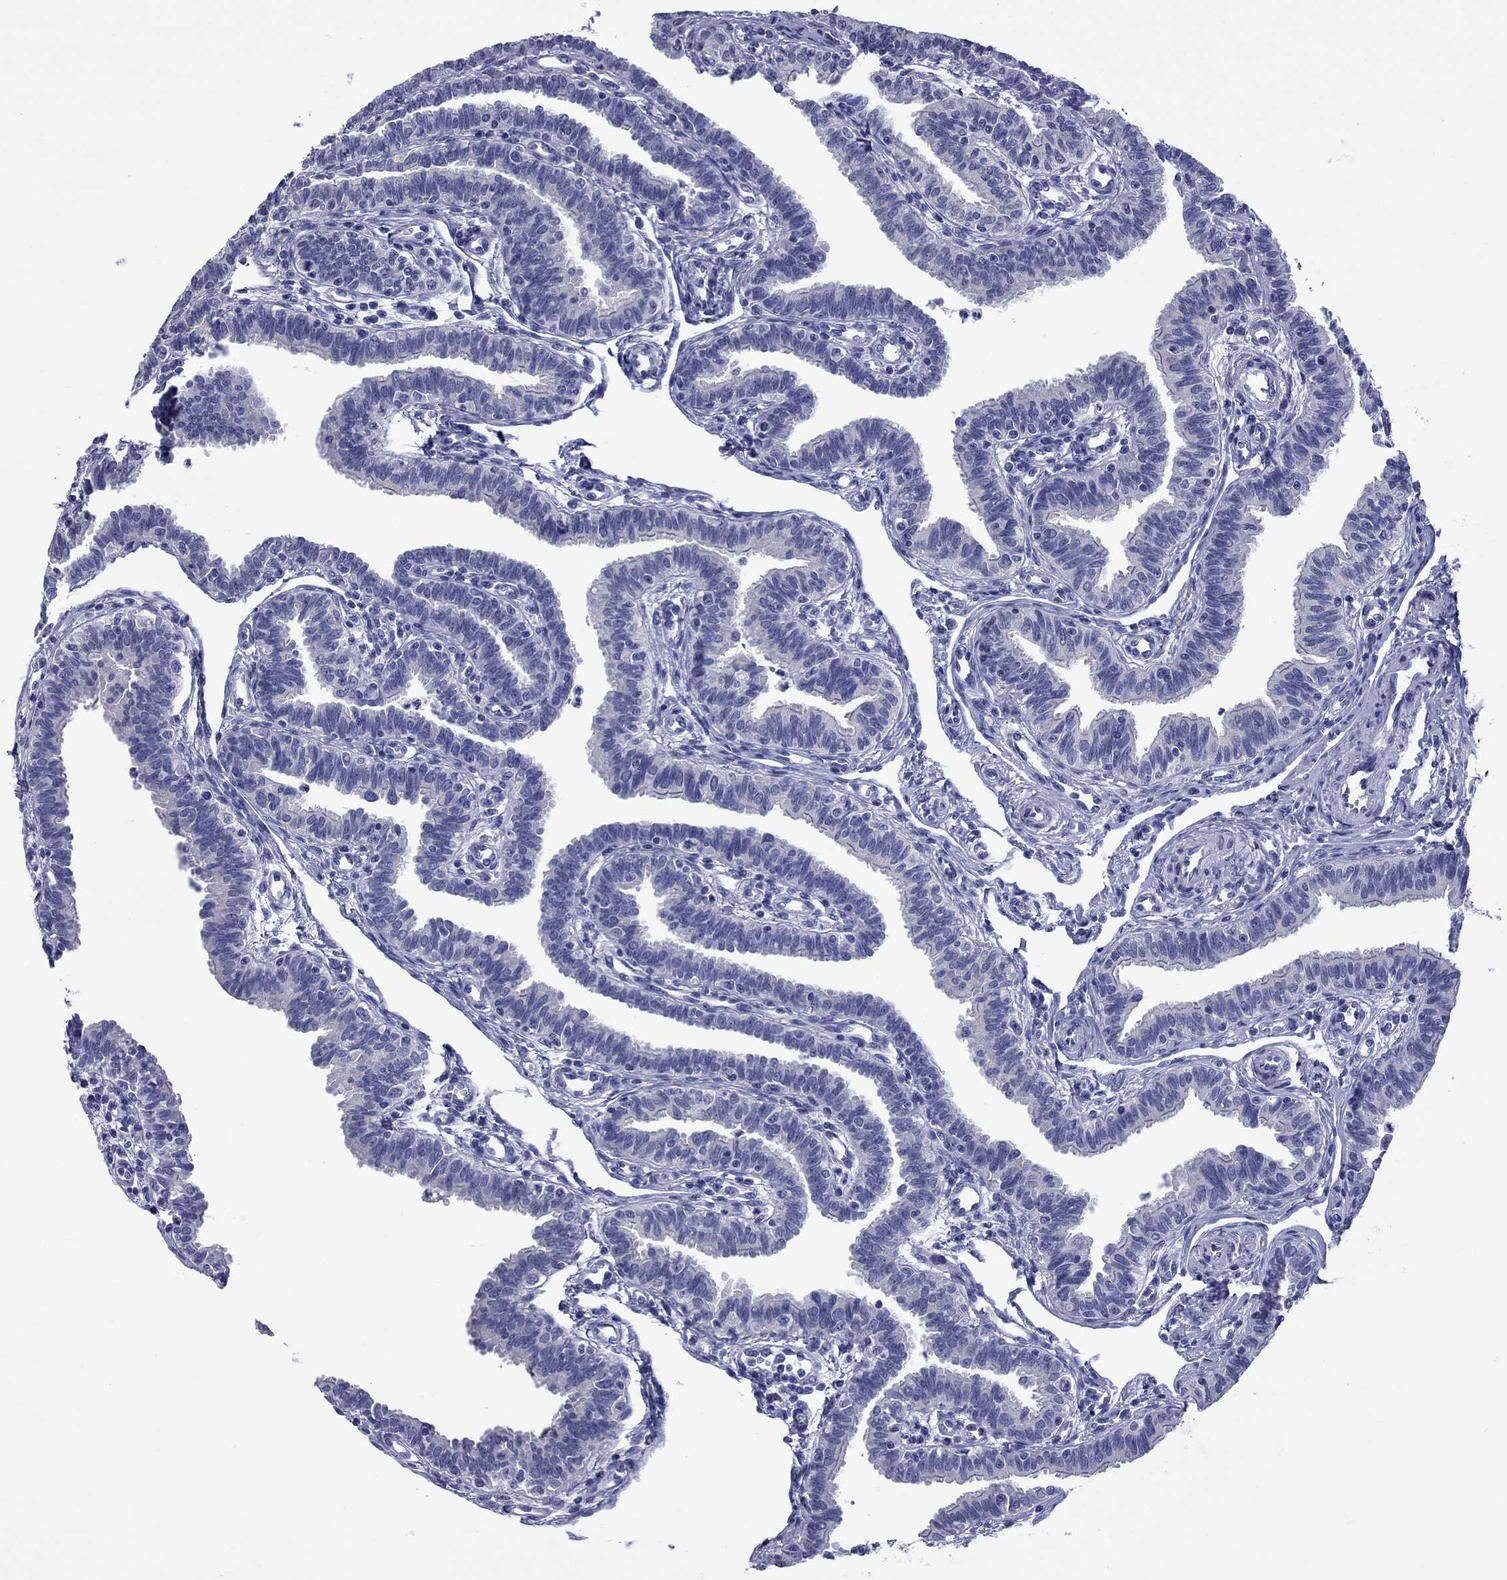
{"staining": {"intensity": "negative", "quantity": "none", "location": "none"}, "tissue": "fallopian tube", "cell_type": "Glandular cells", "image_type": "normal", "snomed": [{"axis": "morphology", "description": "Normal tissue, NOS"}, {"axis": "topography", "description": "Fallopian tube"}], "caption": "A high-resolution histopathology image shows immunohistochemistry staining of benign fallopian tube, which demonstrates no significant expression in glandular cells.", "gene": "EPPIN", "patient": {"sex": "female", "age": 36}}